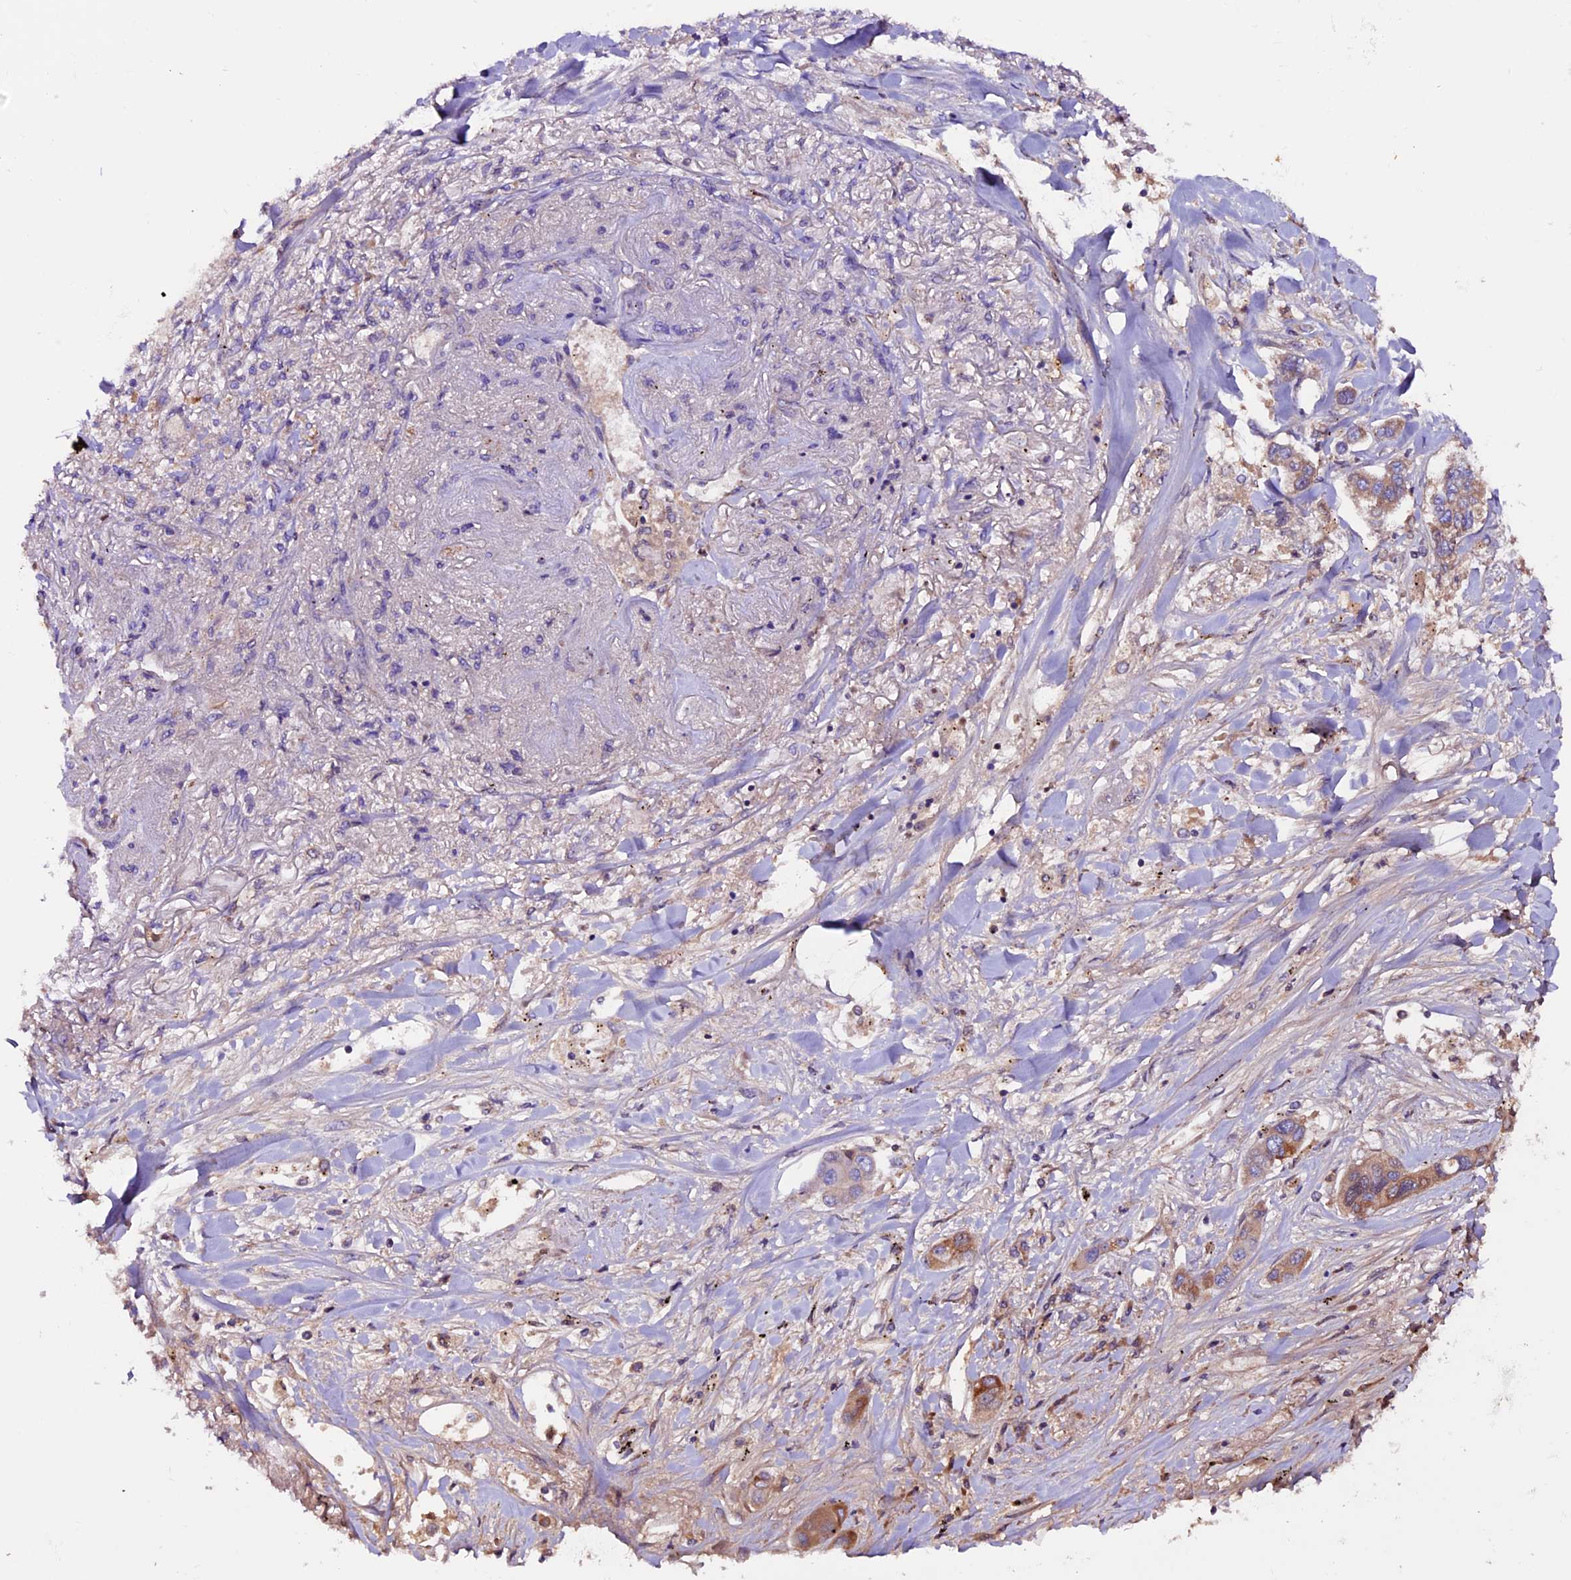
{"staining": {"intensity": "moderate", "quantity": "<25%", "location": "cytoplasmic/membranous"}, "tissue": "lung cancer", "cell_type": "Tumor cells", "image_type": "cancer", "snomed": [{"axis": "morphology", "description": "Adenocarcinoma, NOS"}, {"axis": "topography", "description": "Lung"}], "caption": "Immunohistochemical staining of human lung cancer reveals low levels of moderate cytoplasmic/membranous staining in approximately <25% of tumor cells.", "gene": "ZNF598", "patient": {"sex": "male", "age": 49}}